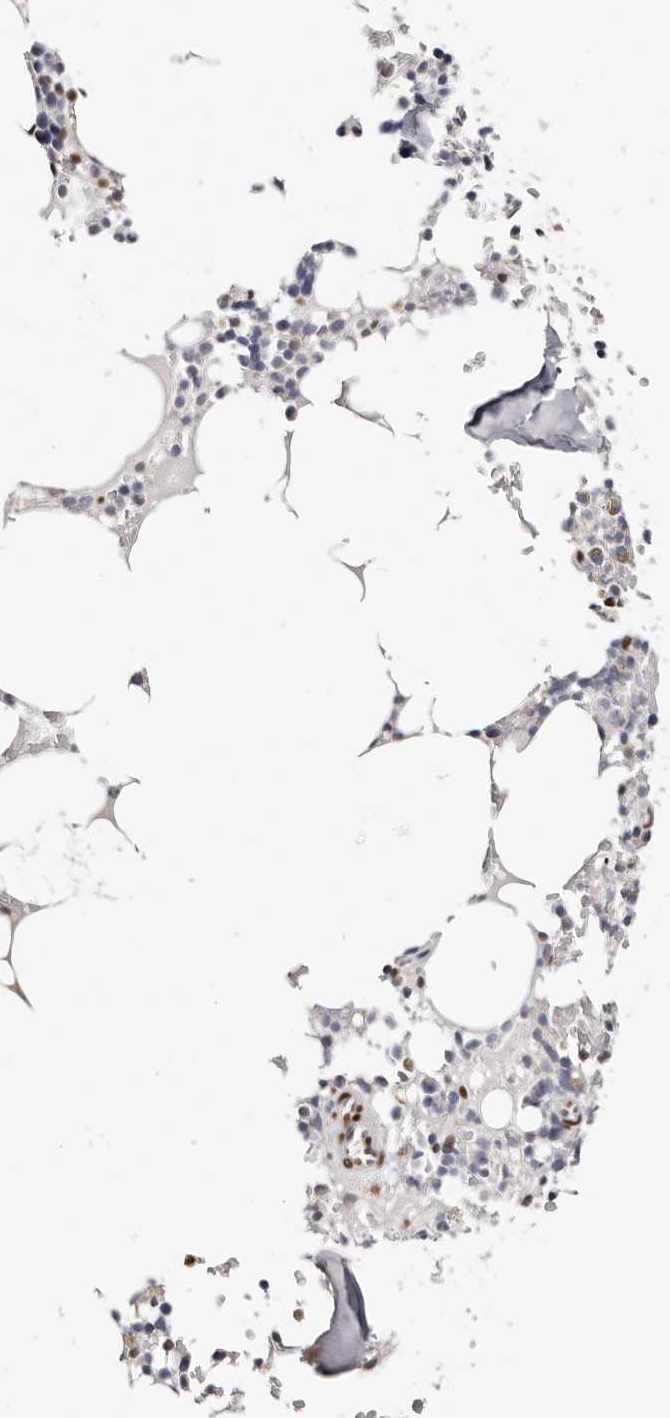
{"staining": {"intensity": "negative", "quantity": "none", "location": "none"}, "tissue": "bone marrow", "cell_type": "Hematopoietic cells", "image_type": "normal", "snomed": [{"axis": "morphology", "description": "Normal tissue, NOS"}, {"axis": "topography", "description": "Bone marrow"}], "caption": "An immunohistochemistry histopathology image of unremarkable bone marrow is shown. There is no staining in hematopoietic cells of bone marrow.", "gene": "IQGAP3", "patient": {"sex": "male", "age": 58}}